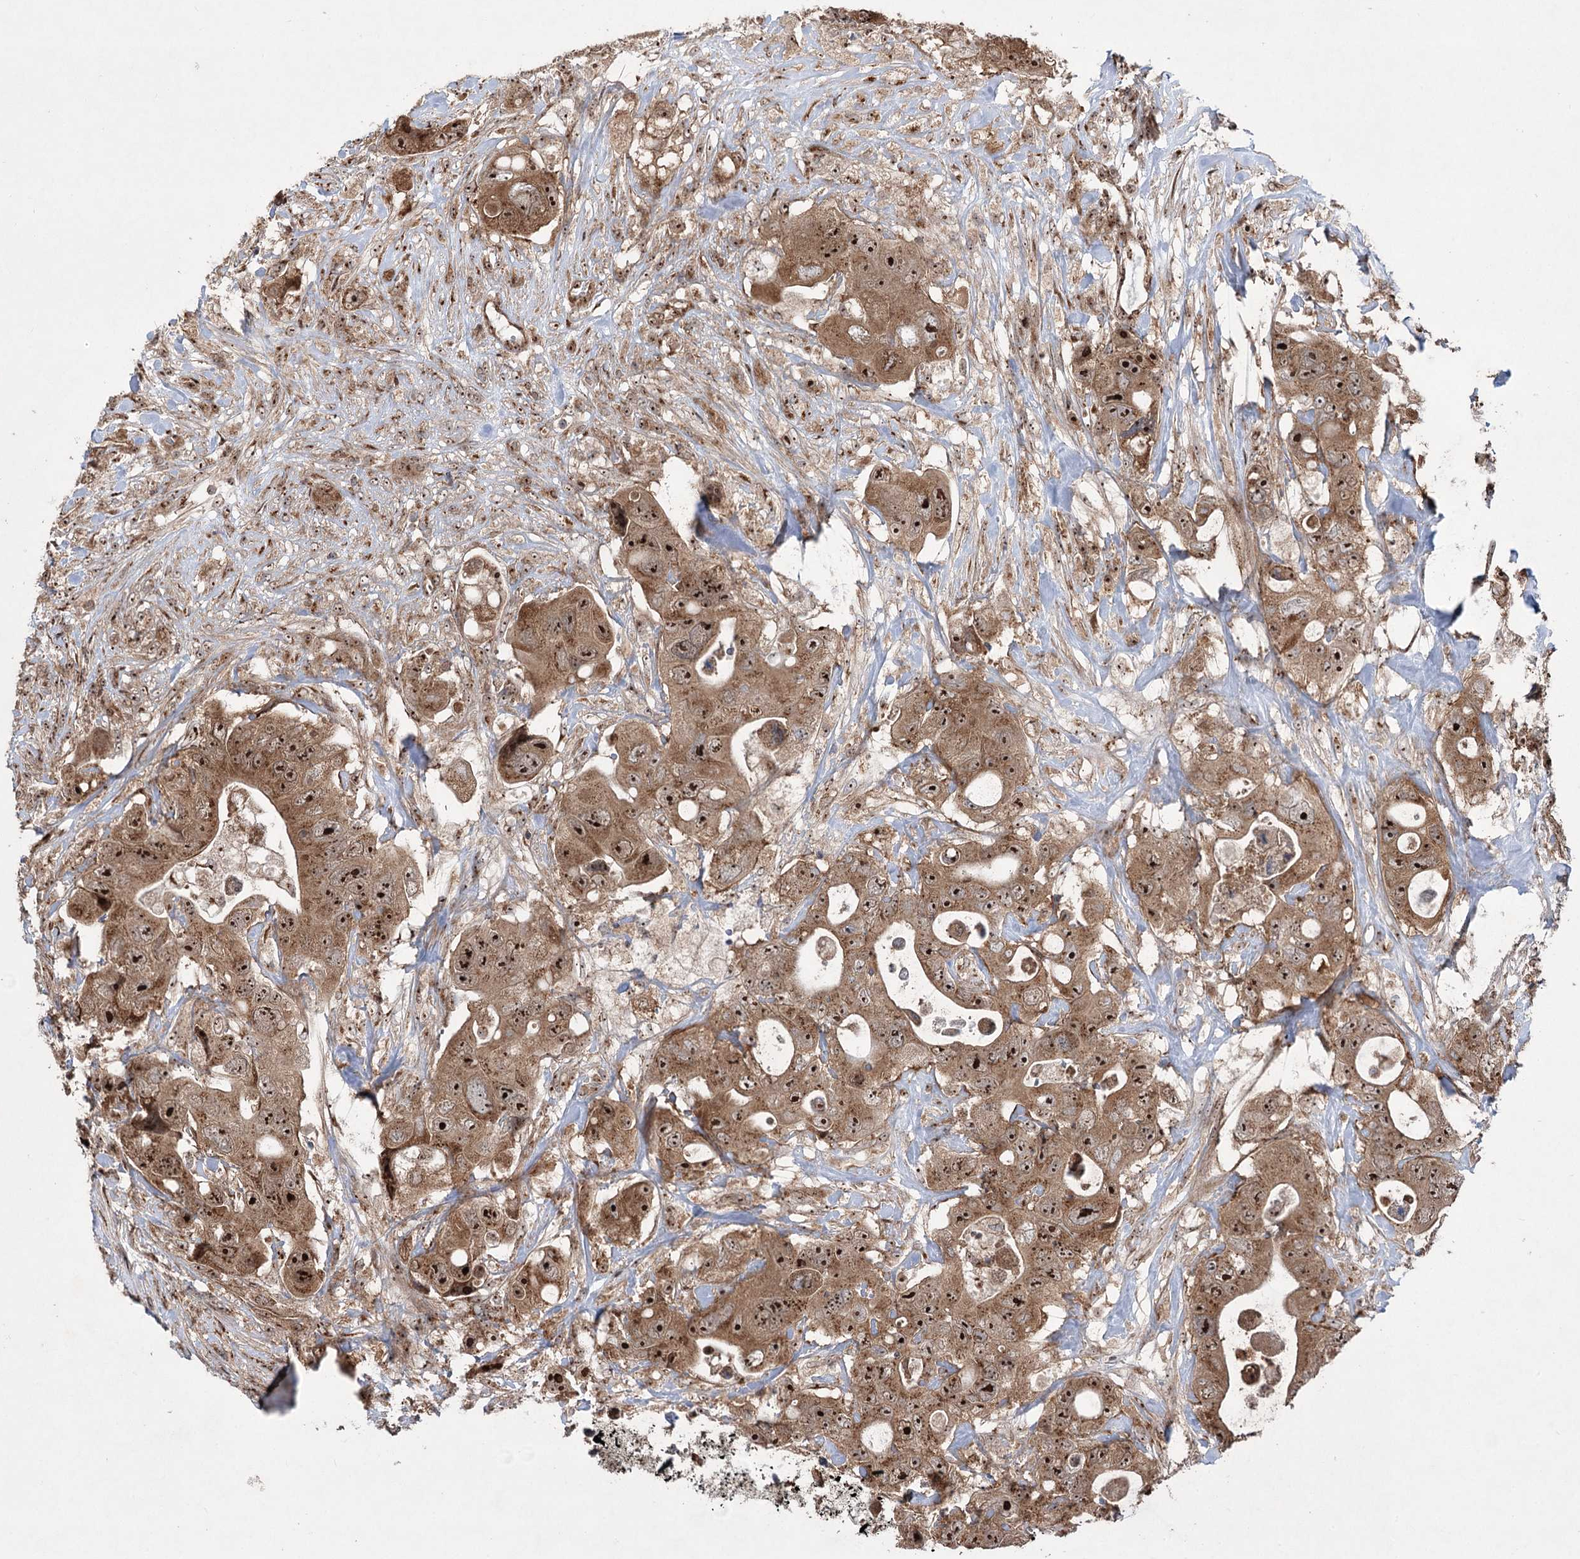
{"staining": {"intensity": "strong", "quantity": ">75%", "location": "cytoplasmic/membranous,nuclear"}, "tissue": "colorectal cancer", "cell_type": "Tumor cells", "image_type": "cancer", "snomed": [{"axis": "morphology", "description": "Adenocarcinoma, NOS"}, {"axis": "topography", "description": "Colon"}], "caption": "IHC of human adenocarcinoma (colorectal) reveals high levels of strong cytoplasmic/membranous and nuclear expression in about >75% of tumor cells. The protein of interest is stained brown, and the nuclei are stained in blue (DAB IHC with brightfield microscopy, high magnification).", "gene": "SERINC5", "patient": {"sex": "female", "age": 46}}